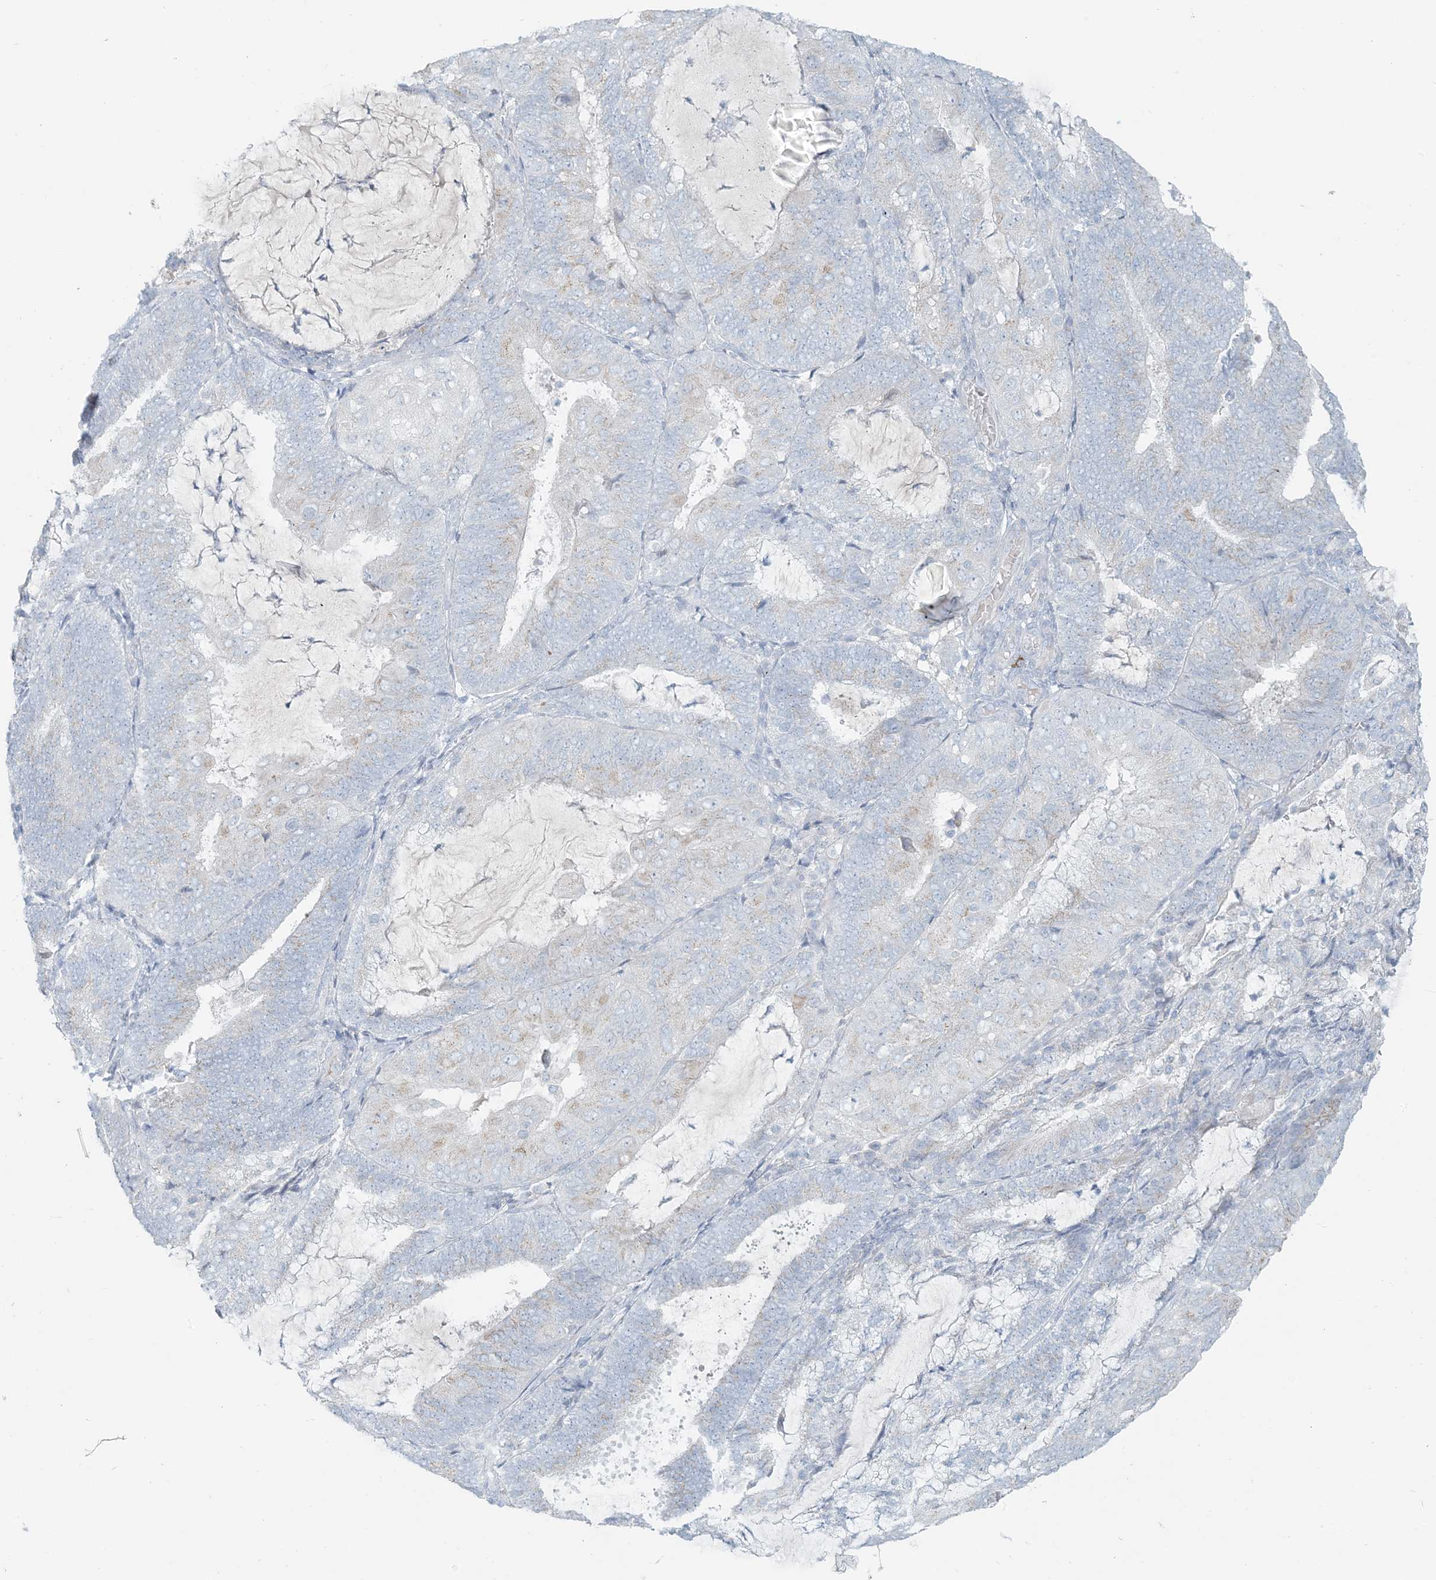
{"staining": {"intensity": "negative", "quantity": "none", "location": "none"}, "tissue": "endometrial cancer", "cell_type": "Tumor cells", "image_type": "cancer", "snomed": [{"axis": "morphology", "description": "Adenocarcinoma, NOS"}, {"axis": "topography", "description": "Endometrium"}], "caption": "Tumor cells show no significant protein expression in endometrial cancer (adenocarcinoma). (Immunohistochemistry (ihc), brightfield microscopy, high magnification).", "gene": "SCML1", "patient": {"sex": "female", "age": 81}}